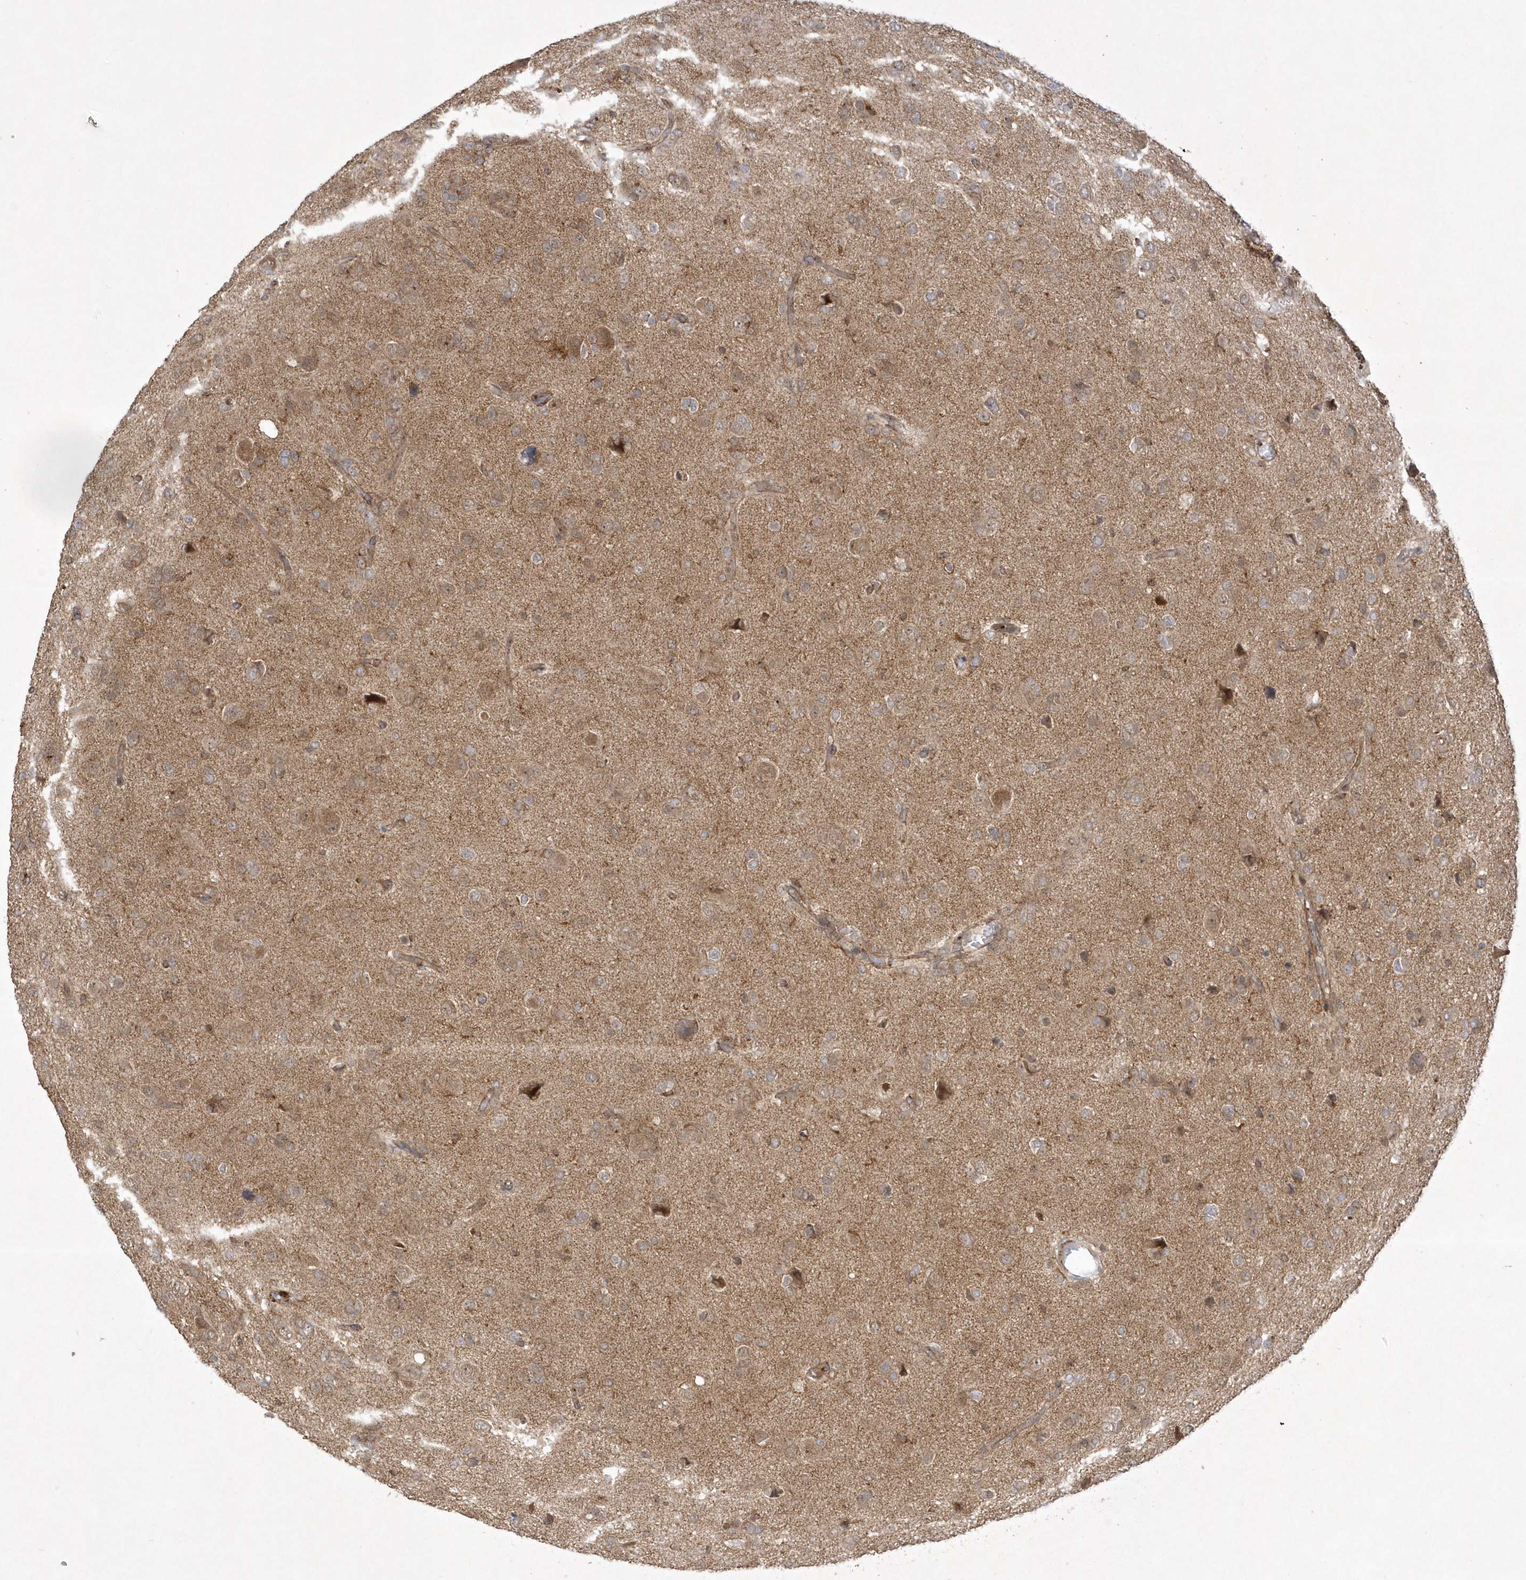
{"staining": {"intensity": "weak", "quantity": "25%-75%", "location": "cytoplasmic/membranous,nuclear"}, "tissue": "glioma", "cell_type": "Tumor cells", "image_type": "cancer", "snomed": [{"axis": "morphology", "description": "Glioma, malignant, High grade"}, {"axis": "topography", "description": "Brain"}], "caption": "A brown stain labels weak cytoplasmic/membranous and nuclear staining of a protein in human malignant high-grade glioma tumor cells.", "gene": "NAF1", "patient": {"sex": "female", "age": 59}}